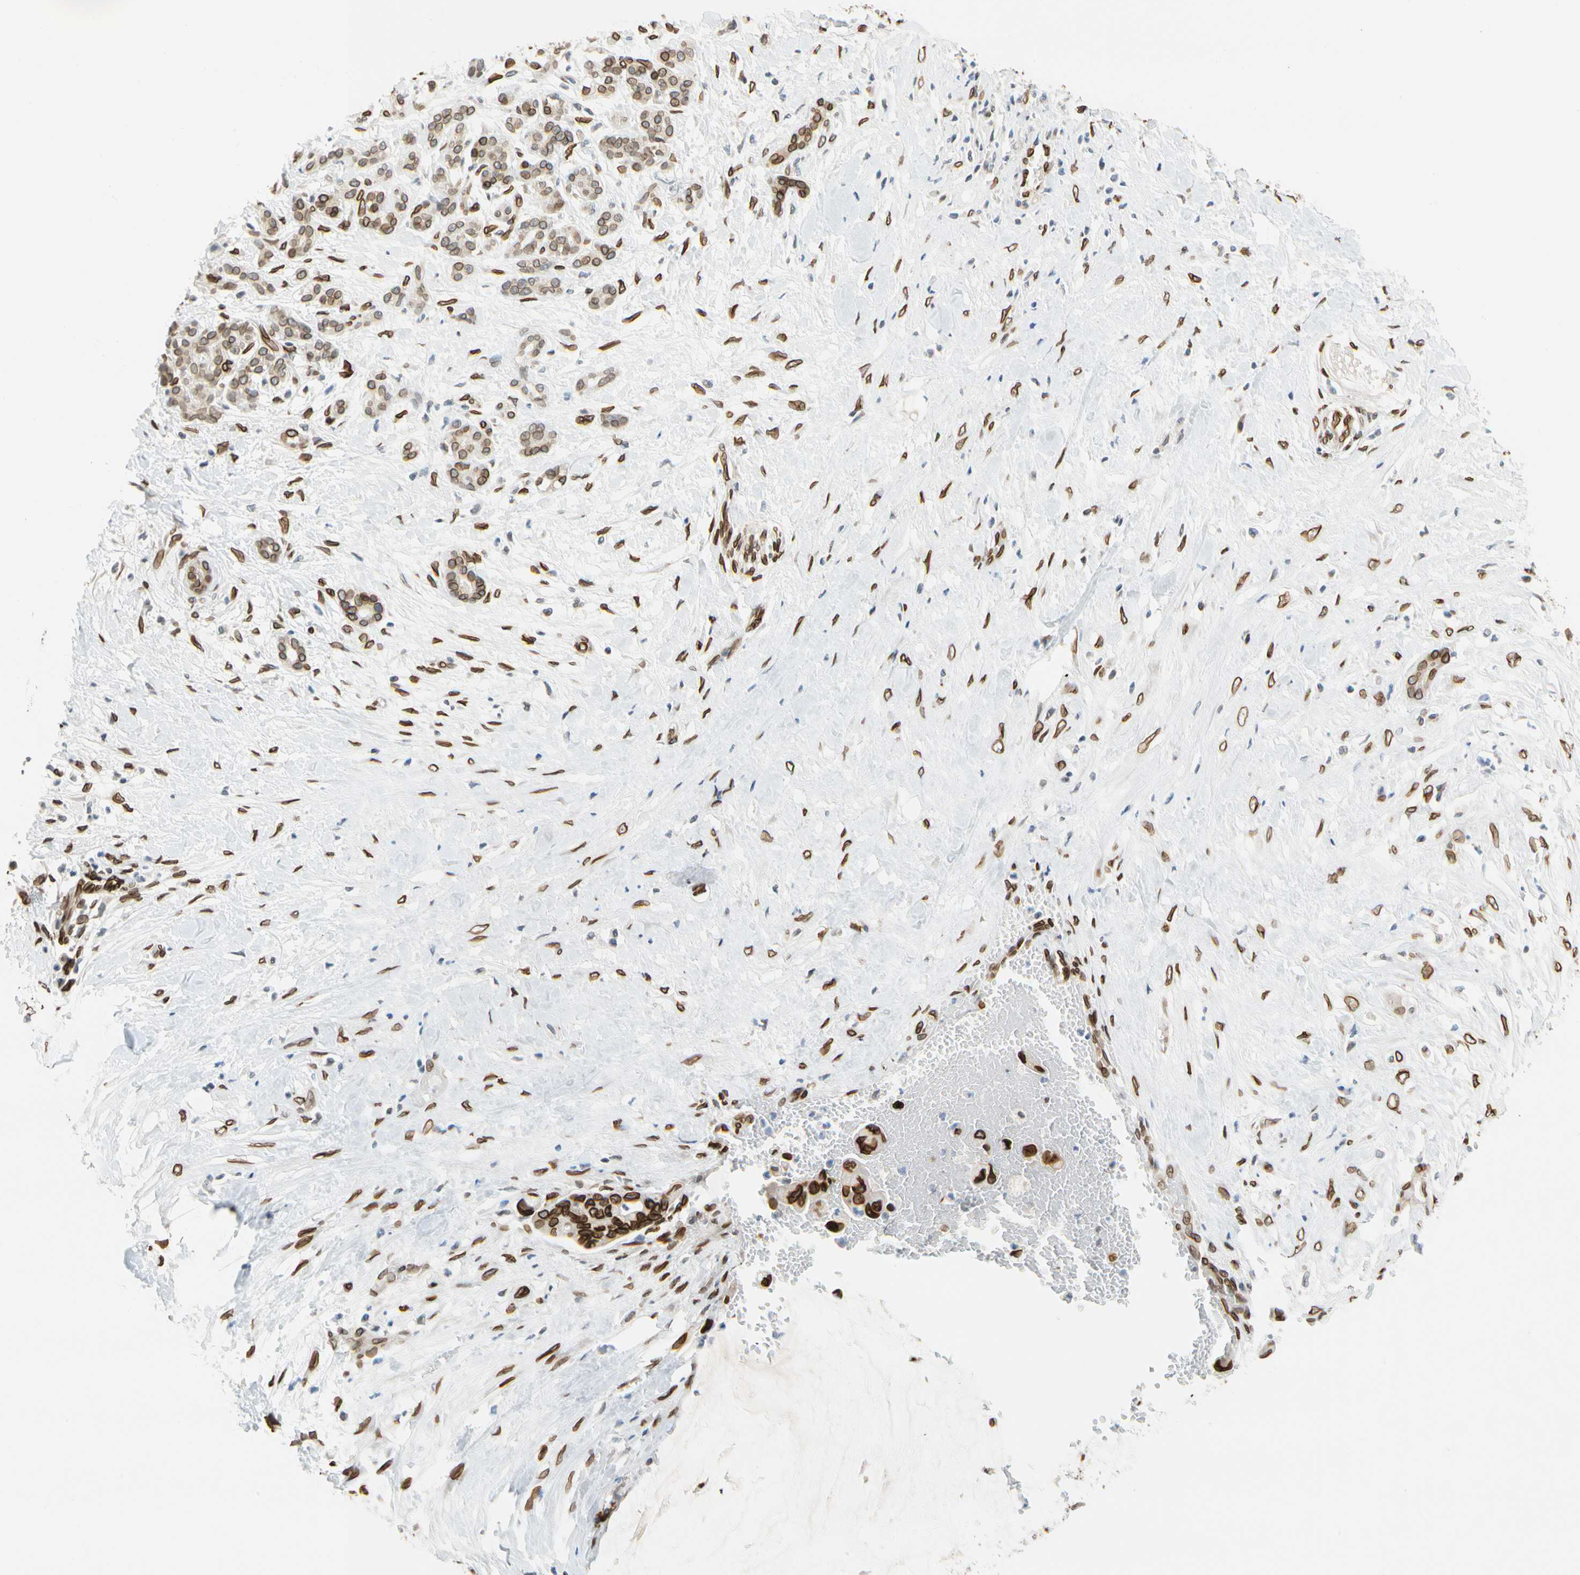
{"staining": {"intensity": "strong", "quantity": ">75%", "location": "cytoplasmic/membranous,nuclear"}, "tissue": "pancreatic cancer", "cell_type": "Tumor cells", "image_type": "cancer", "snomed": [{"axis": "morphology", "description": "Adenocarcinoma, NOS"}, {"axis": "topography", "description": "Pancreas"}], "caption": "A high amount of strong cytoplasmic/membranous and nuclear staining is seen in about >75% of tumor cells in pancreatic cancer (adenocarcinoma) tissue.", "gene": "SUN1", "patient": {"sex": "male", "age": 41}}